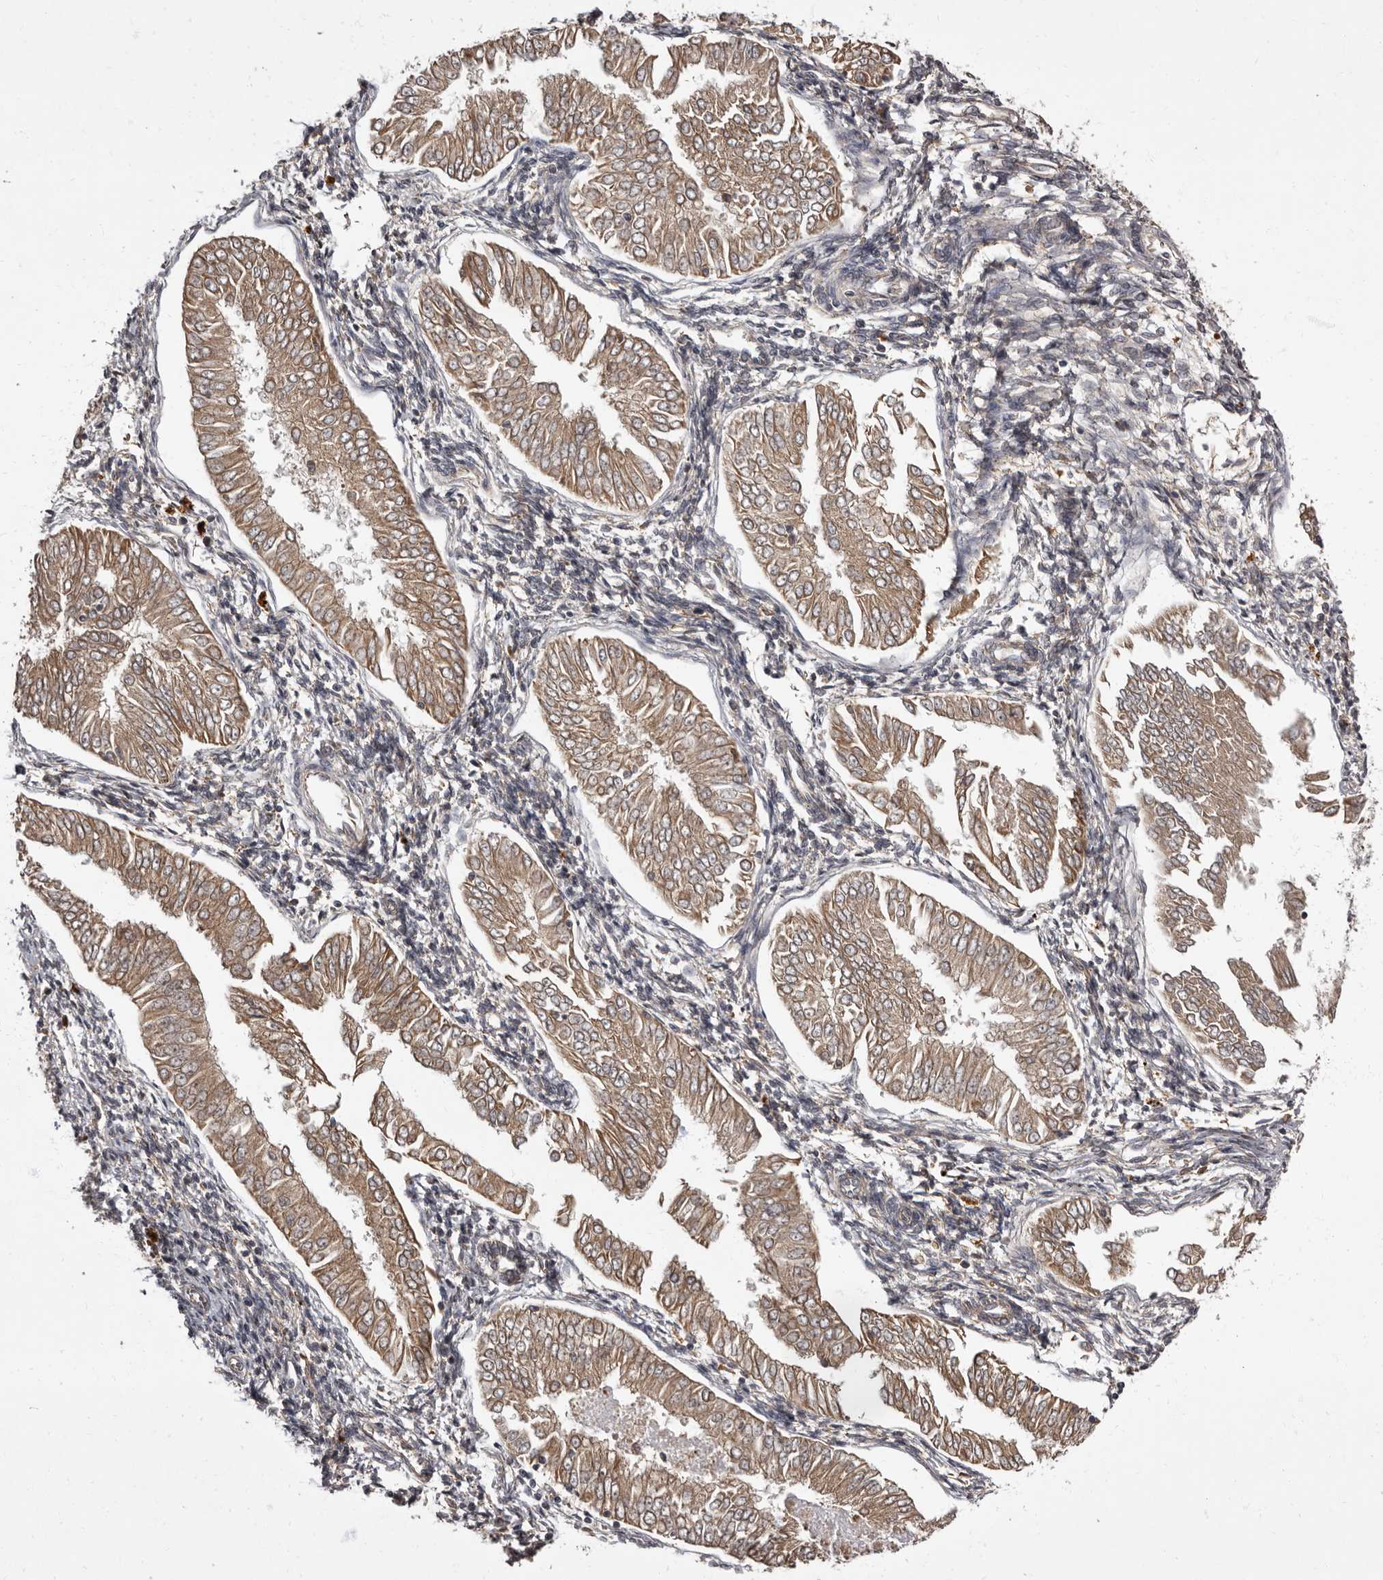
{"staining": {"intensity": "moderate", "quantity": ">75%", "location": "cytoplasmic/membranous"}, "tissue": "endometrial cancer", "cell_type": "Tumor cells", "image_type": "cancer", "snomed": [{"axis": "morphology", "description": "Adenocarcinoma, NOS"}, {"axis": "topography", "description": "Endometrium"}], "caption": "Tumor cells reveal moderate cytoplasmic/membranous staining in about >75% of cells in endometrial cancer (adenocarcinoma).", "gene": "ADCY2", "patient": {"sex": "female", "age": 53}}